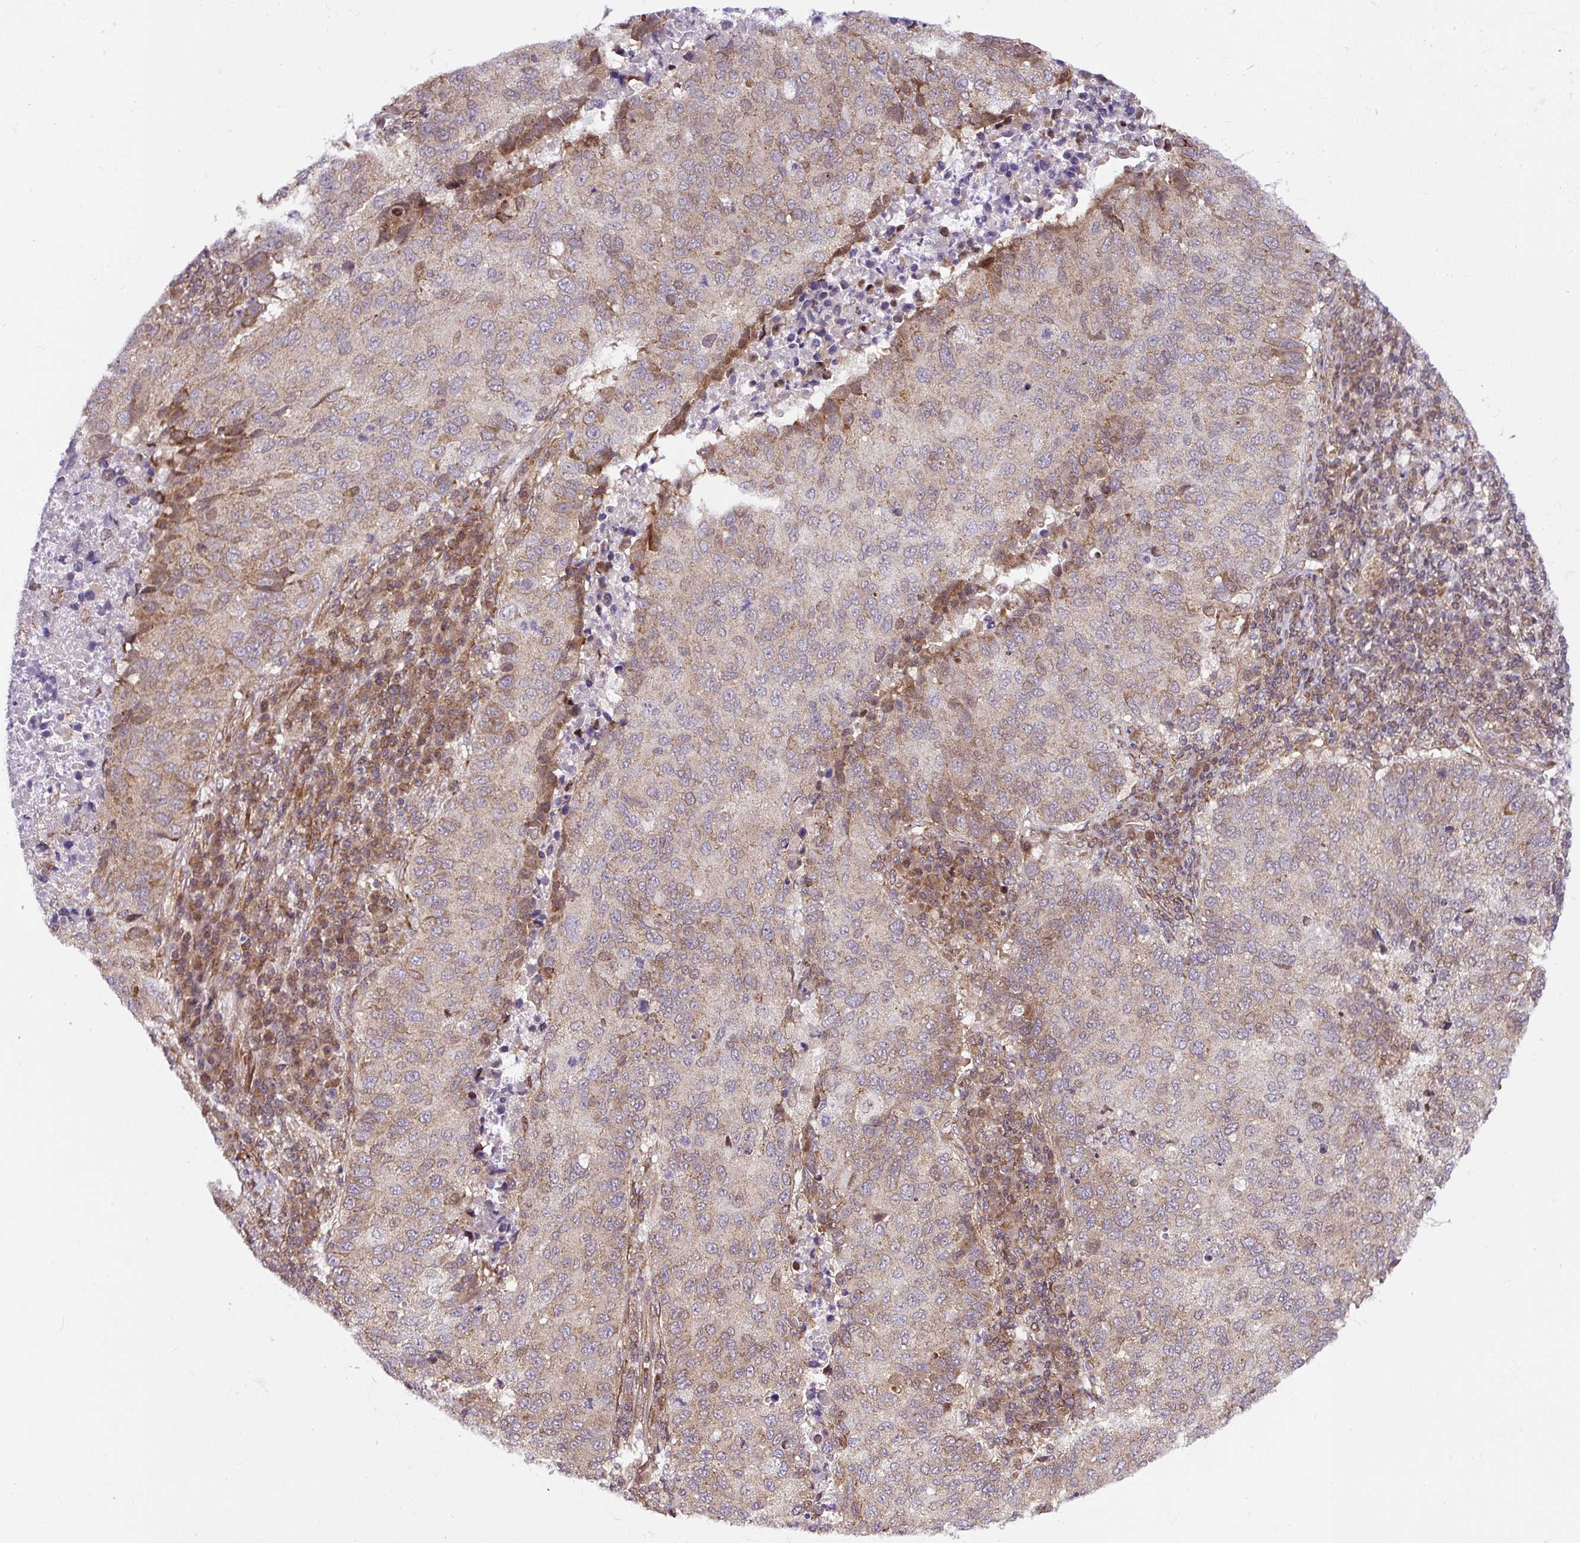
{"staining": {"intensity": "weak", "quantity": "25%-75%", "location": "cytoplasmic/membranous"}, "tissue": "lung cancer", "cell_type": "Tumor cells", "image_type": "cancer", "snomed": [{"axis": "morphology", "description": "Squamous cell carcinoma, NOS"}, {"axis": "topography", "description": "Lung"}], "caption": "Lung squamous cell carcinoma stained for a protein reveals weak cytoplasmic/membranous positivity in tumor cells. (Stains: DAB in brown, nuclei in blue, Microscopy: brightfield microscopy at high magnification).", "gene": "KDM4E", "patient": {"sex": "male", "age": 73}}